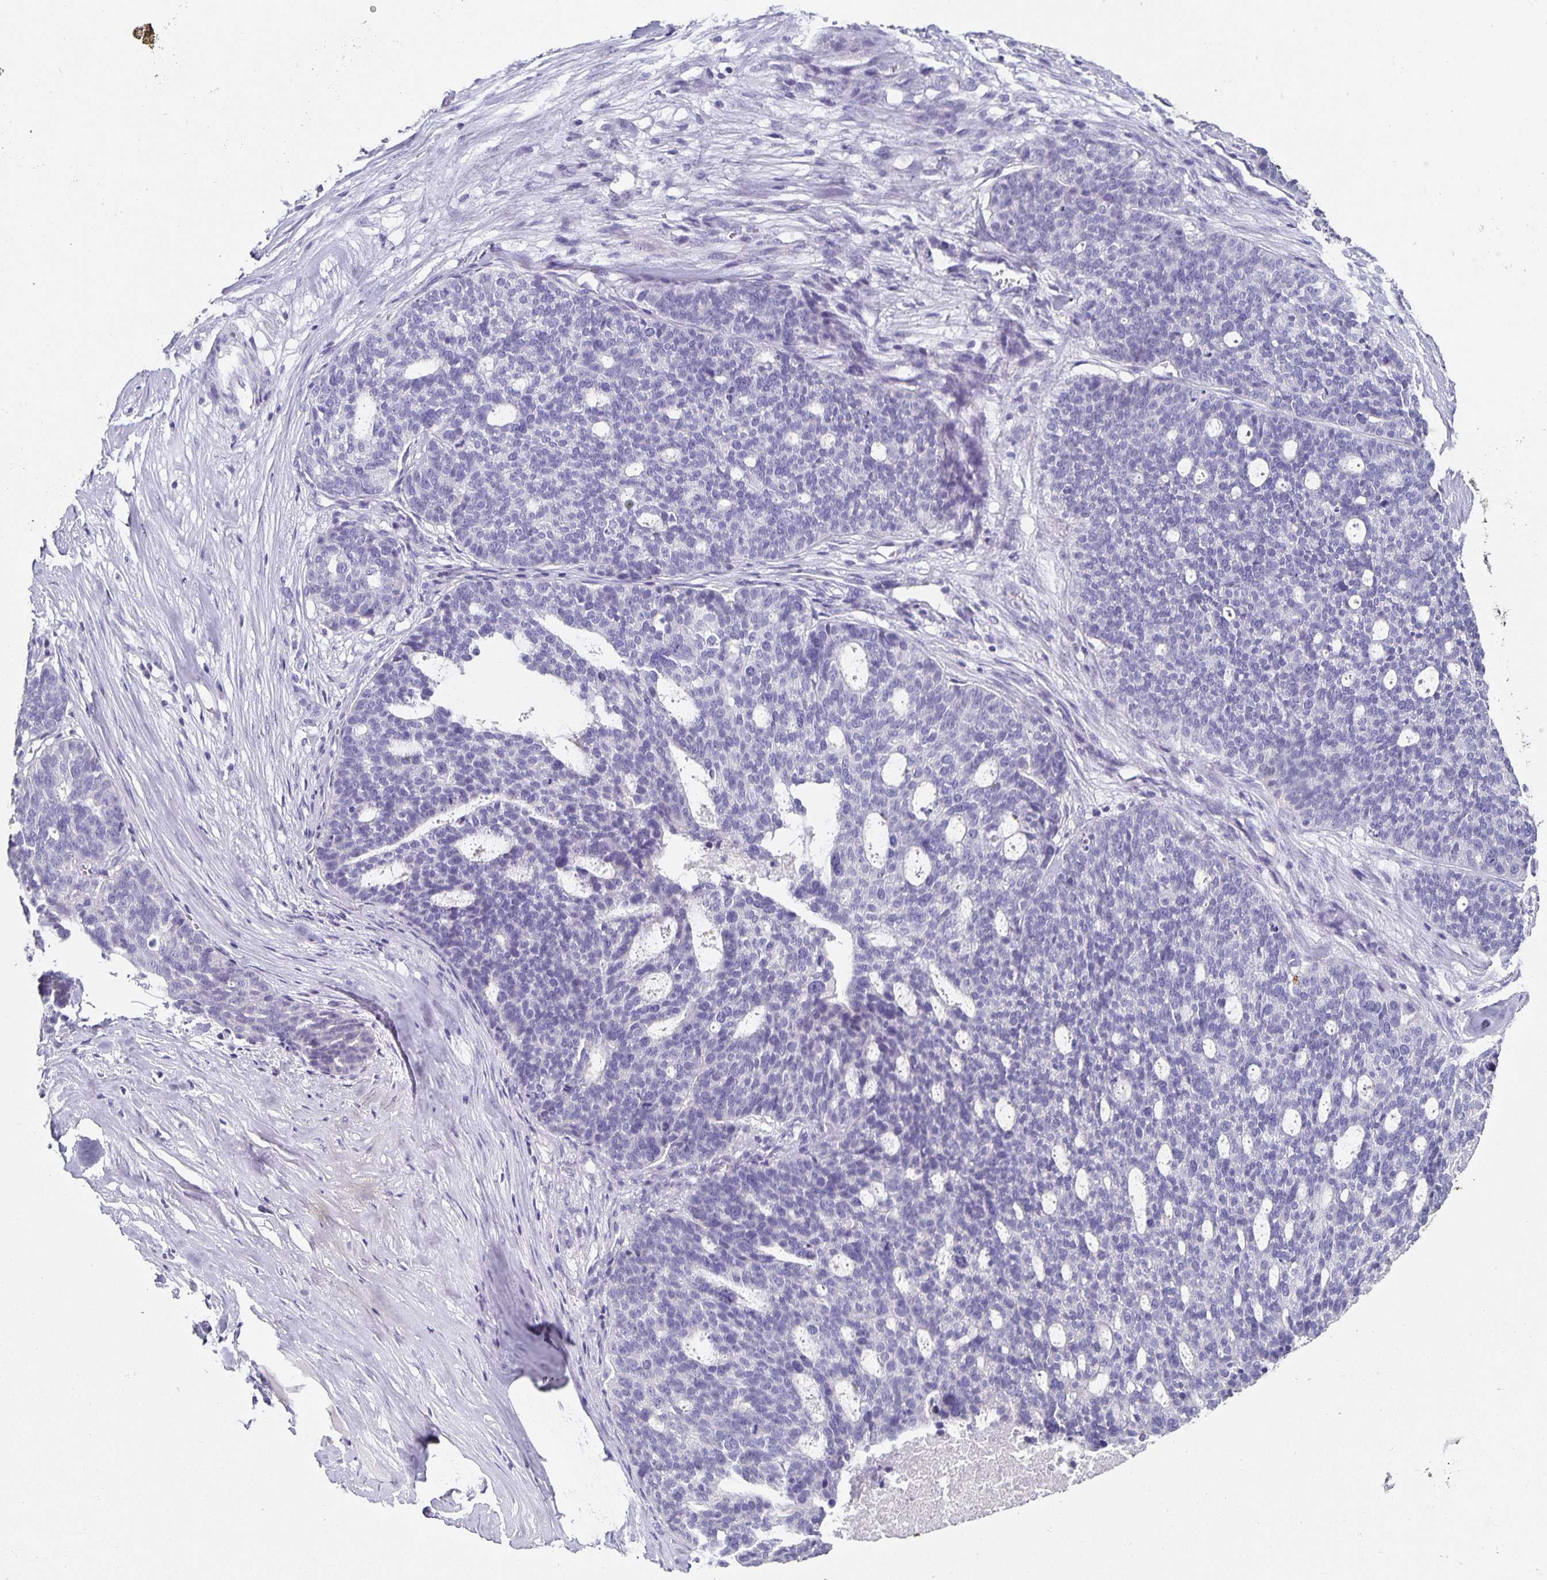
{"staining": {"intensity": "negative", "quantity": "none", "location": "none"}, "tissue": "ovarian cancer", "cell_type": "Tumor cells", "image_type": "cancer", "snomed": [{"axis": "morphology", "description": "Cystadenocarcinoma, serous, NOS"}, {"axis": "topography", "description": "Ovary"}], "caption": "There is no significant staining in tumor cells of serous cystadenocarcinoma (ovarian). (Brightfield microscopy of DAB immunohistochemistry at high magnification).", "gene": "CHGA", "patient": {"sex": "female", "age": 59}}